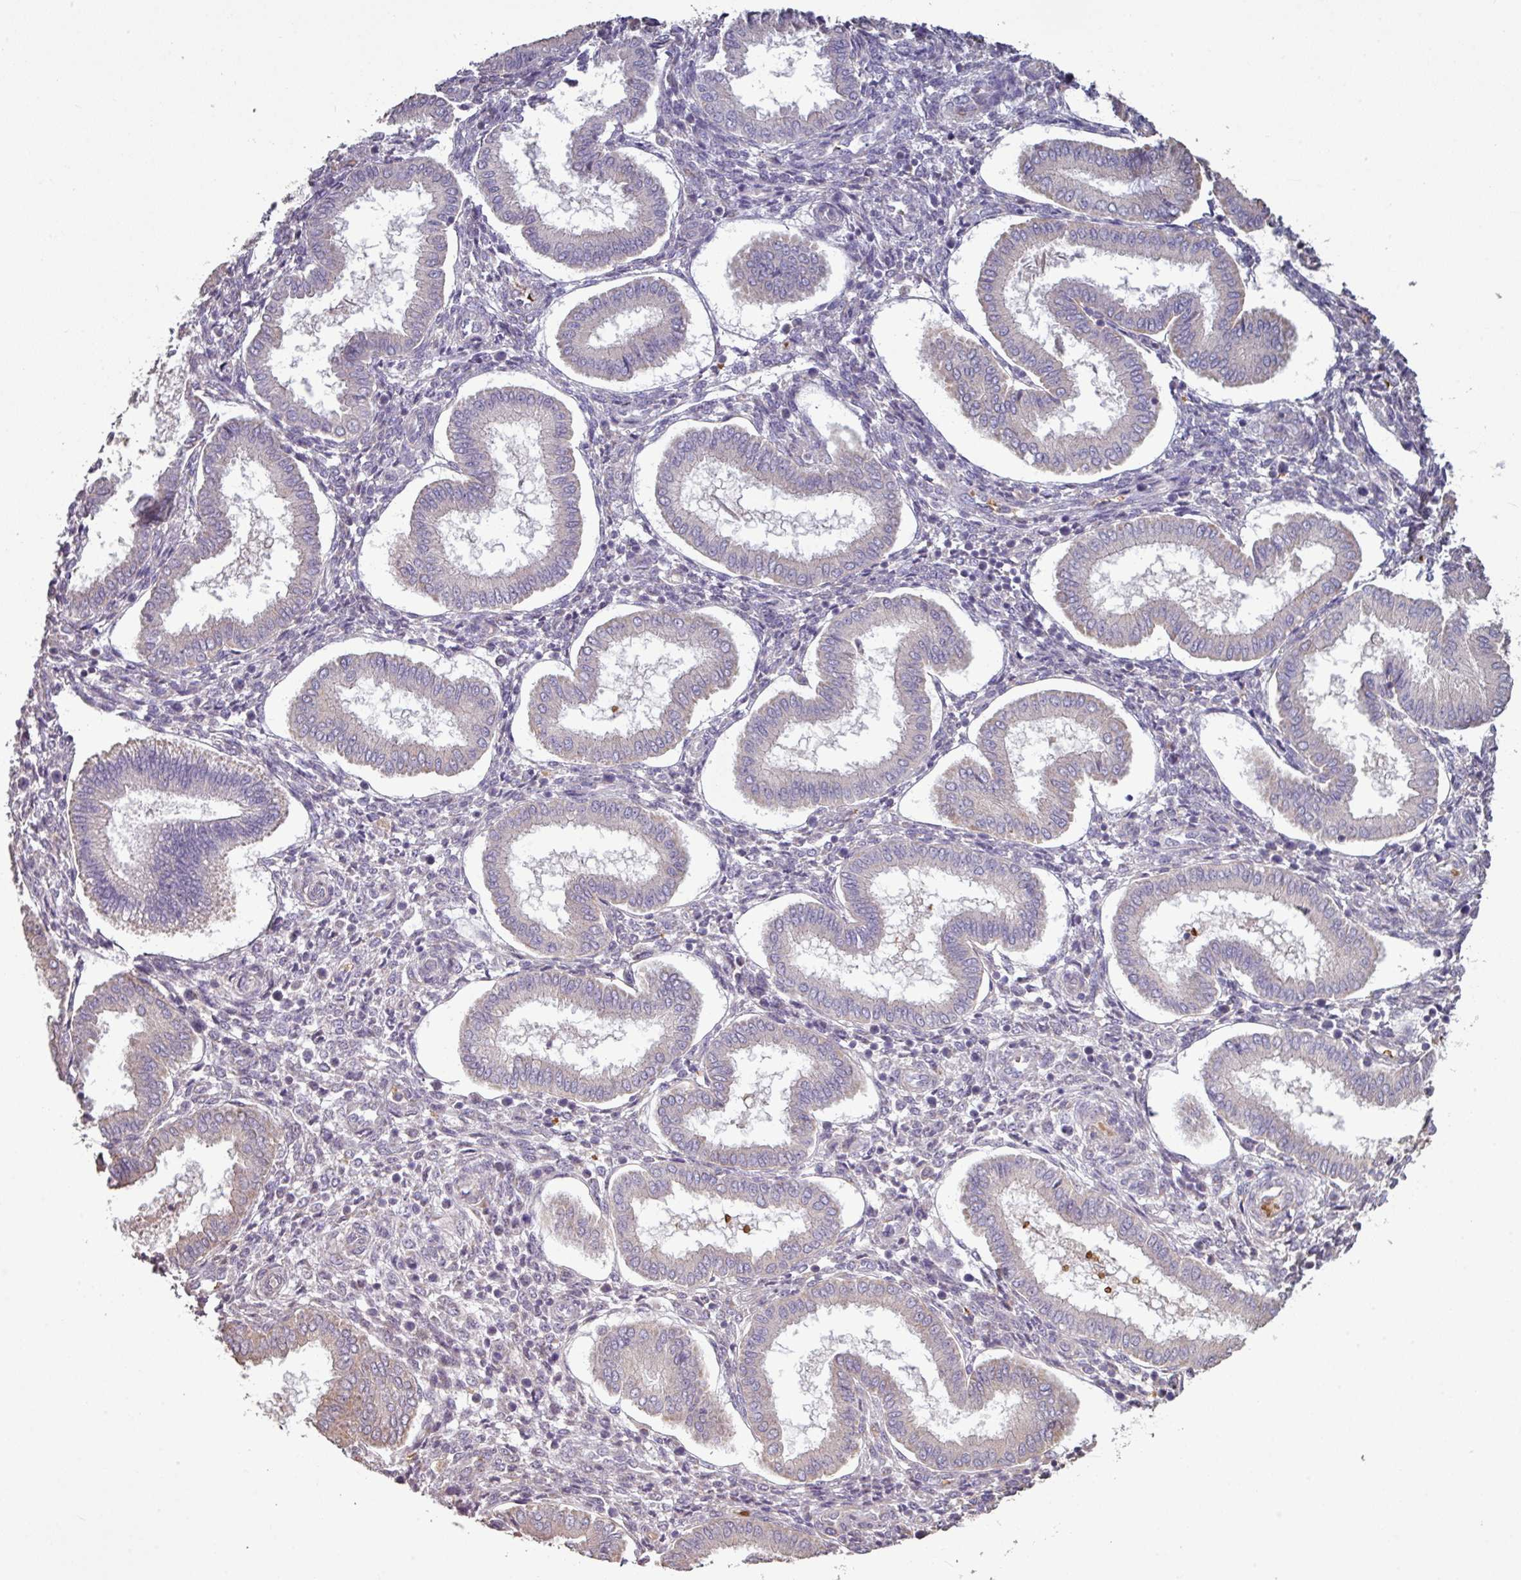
{"staining": {"intensity": "negative", "quantity": "none", "location": "none"}, "tissue": "endometrium", "cell_type": "Cells in endometrial stroma", "image_type": "normal", "snomed": [{"axis": "morphology", "description": "Normal tissue, NOS"}, {"axis": "topography", "description": "Endometrium"}], "caption": "Immunohistochemistry of benign endometrium shows no staining in cells in endometrial stroma.", "gene": "NHSL2", "patient": {"sex": "female", "age": 24}}